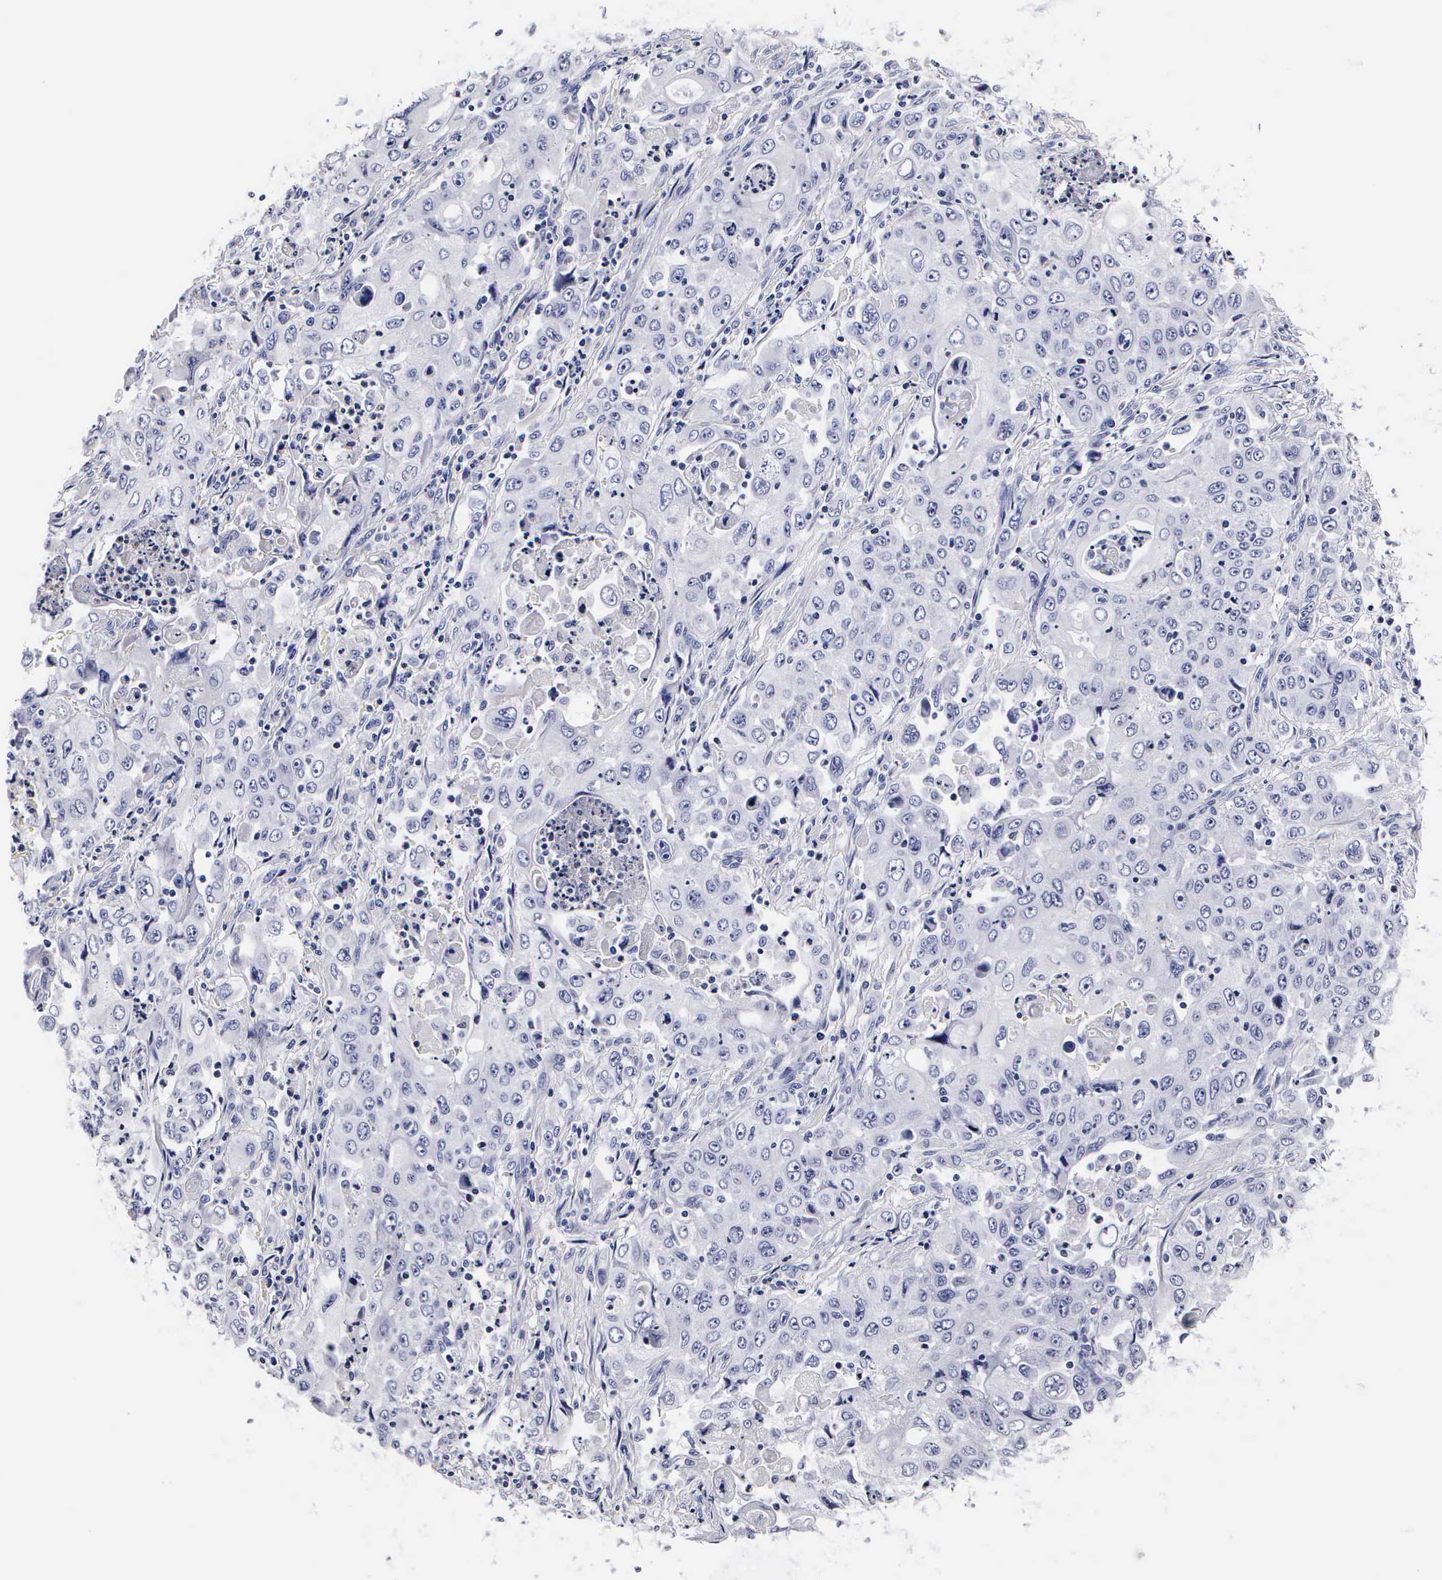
{"staining": {"intensity": "negative", "quantity": "none", "location": "none"}, "tissue": "pancreatic cancer", "cell_type": "Tumor cells", "image_type": "cancer", "snomed": [{"axis": "morphology", "description": "Adenocarcinoma, NOS"}, {"axis": "topography", "description": "Pancreas"}], "caption": "This is a micrograph of immunohistochemistry staining of adenocarcinoma (pancreatic), which shows no expression in tumor cells.", "gene": "RNASE6", "patient": {"sex": "male", "age": 70}}